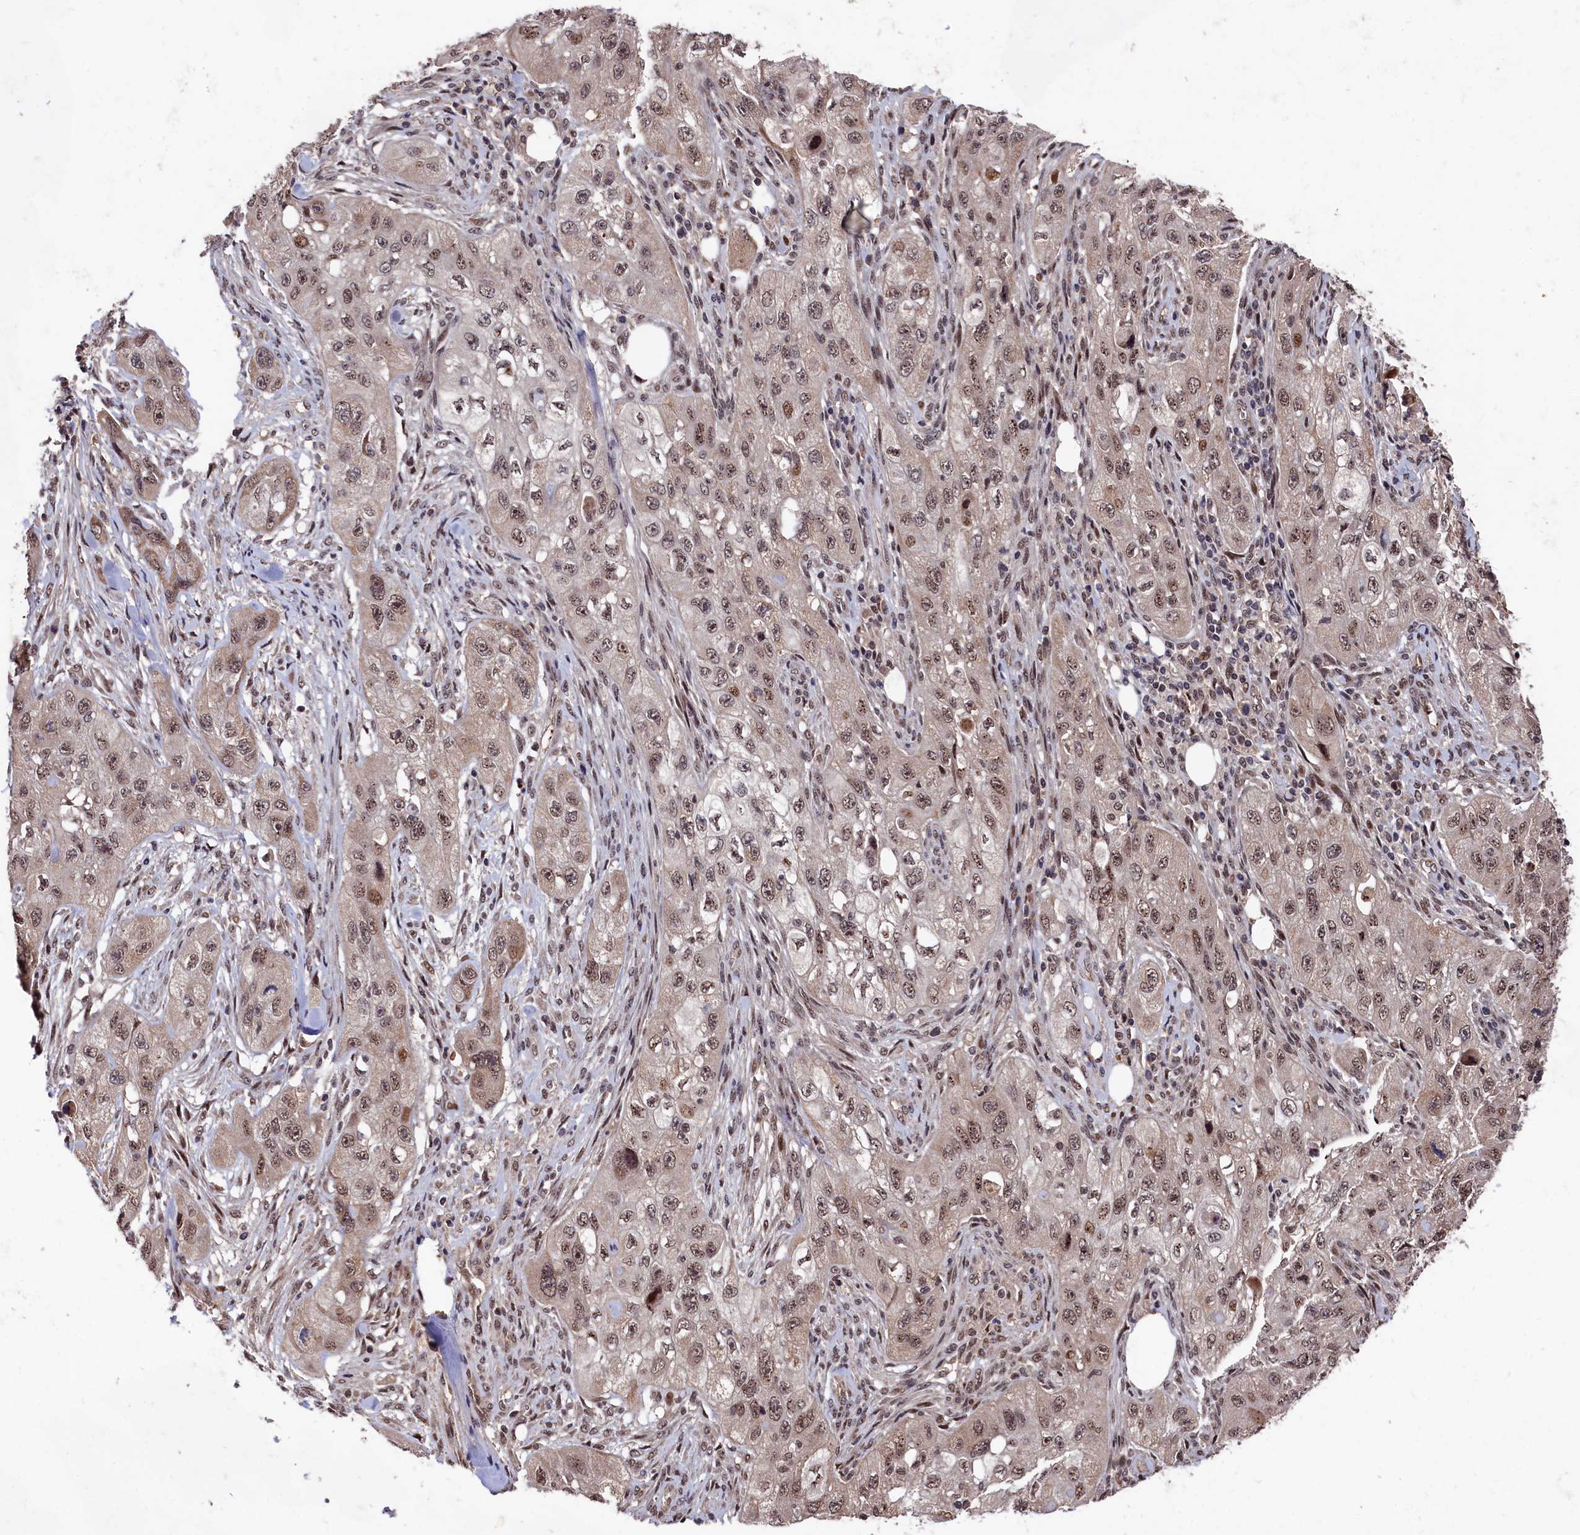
{"staining": {"intensity": "moderate", "quantity": ">75%", "location": "nuclear"}, "tissue": "skin cancer", "cell_type": "Tumor cells", "image_type": "cancer", "snomed": [{"axis": "morphology", "description": "Squamous cell carcinoma, NOS"}, {"axis": "topography", "description": "Skin"}, {"axis": "topography", "description": "Subcutis"}], "caption": "A histopathology image of human skin cancer (squamous cell carcinoma) stained for a protein shows moderate nuclear brown staining in tumor cells. The staining is performed using DAB brown chromogen to label protein expression. The nuclei are counter-stained blue using hematoxylin.", "gene": "CLPX", "patient": {"sex": "male", "age": 73}}